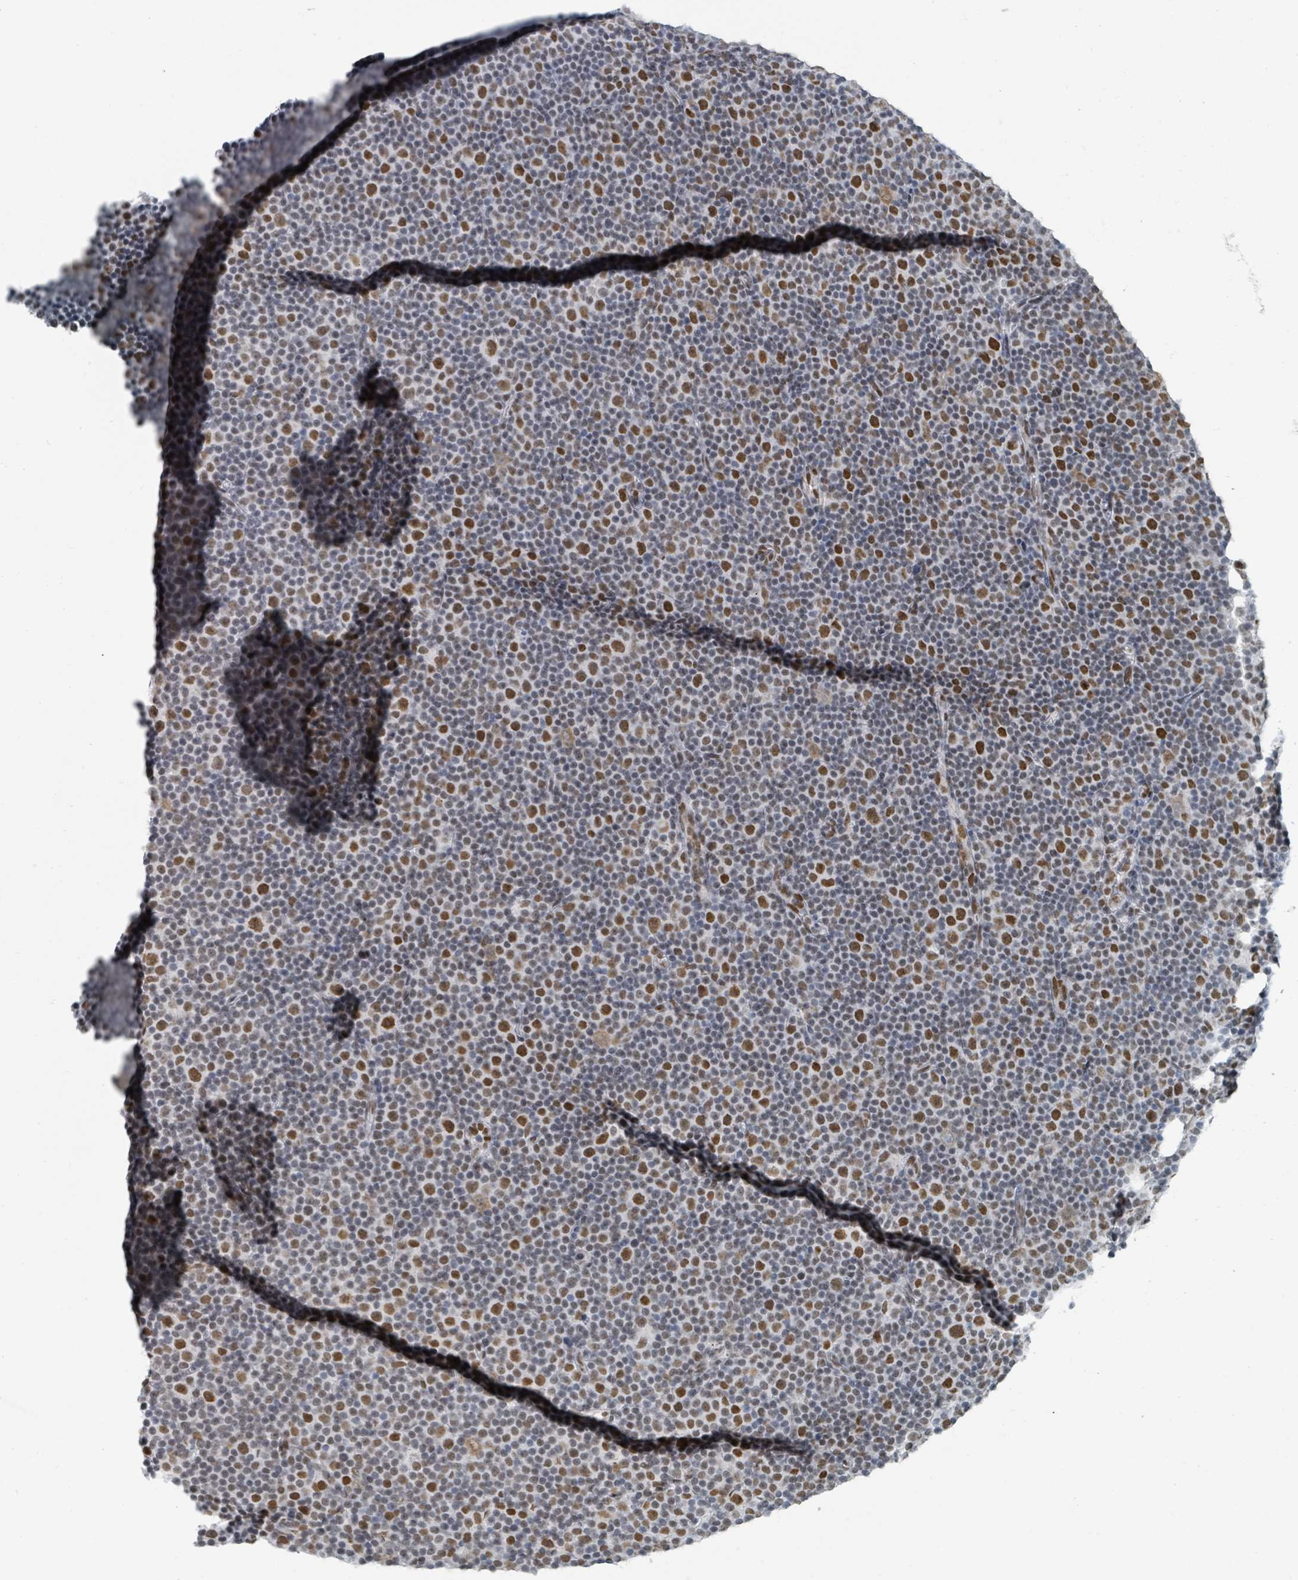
{"staining": {"intensity": "moderate", "quantity": "<25%", "location": "nuclear"}, "tissue": "lymphoma", "cell_type": "Tumor cells", "image_type": "cancer", "snomed": [{"axis": "morphology", "description": "Malignant lymphoma, non-Hodgkin's type, Low grade"}, {"axis": "topography", "description": "Lymph node"}], "caption": "Moderate nuclear expression for a protein is present in about <25% of tumor cells of low-grade malignant lymphoma, non-Hodgkin's type using immunohistochemistry (IHC).", "gene": "EHMT2", "patient": {"sex": "female", "age": 67}}